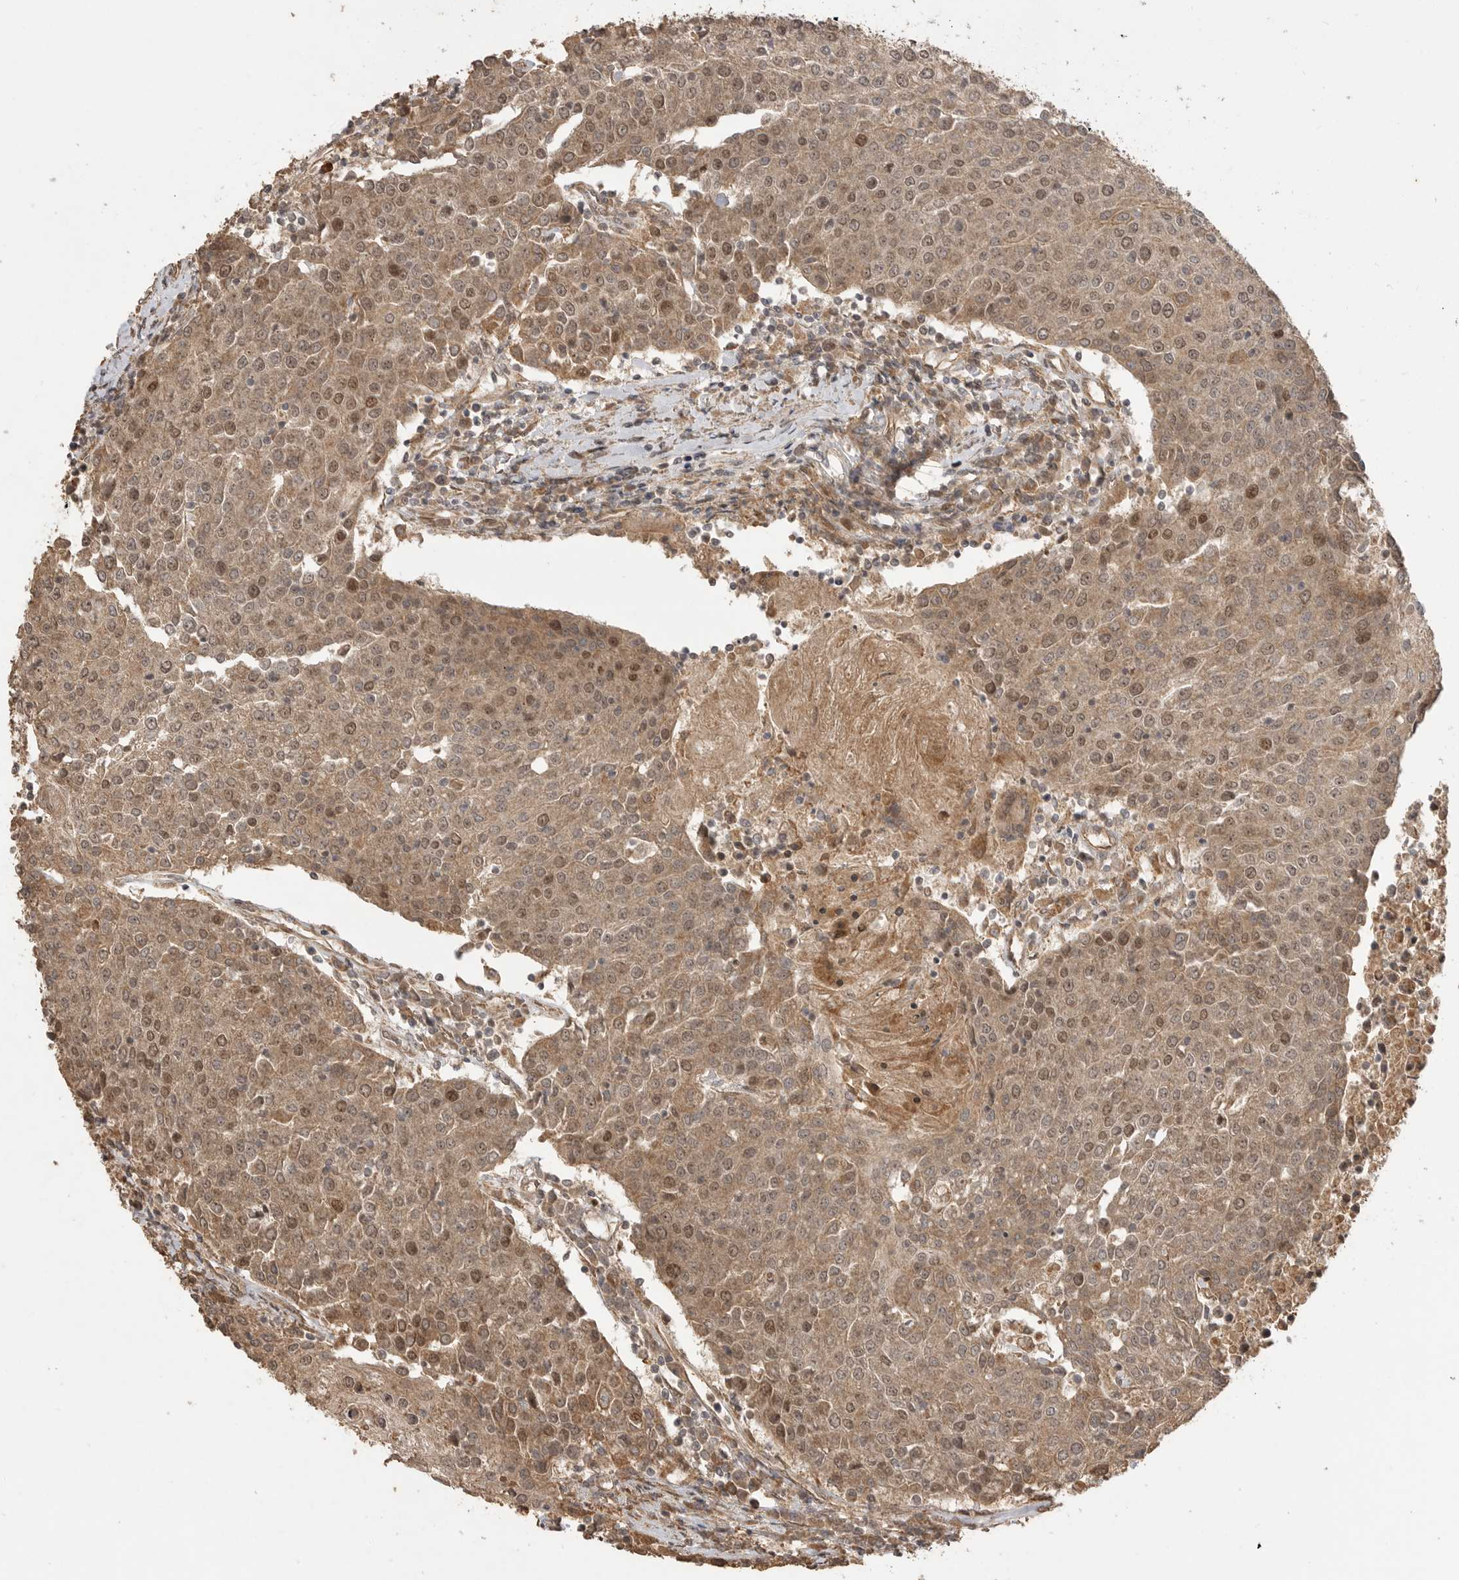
{"staining": {"intensity": "moderate", "quantity": ">75%", "location": "cytoplasmic/membranous,nuclear"}, "tissue": "urothelial cancer", "cell_type": "Tumor cells", "image_type": "cancer", "snomed": [{"axis": "morphology", "description": "Urothelial carcinoma, High grade"}, {"axis": "topography", "description": "Urinary bladder"}], "caption": "Urothelial carcinoma (high-grade) stained with DAB immunohistochemistry demonstrates medium levels of moderate cytoplasmic/membranous and nuclear positivity in approximately >75% of tumor cells.", "gene": "BOC", "patient": {"sex": "female", "age": 85}}